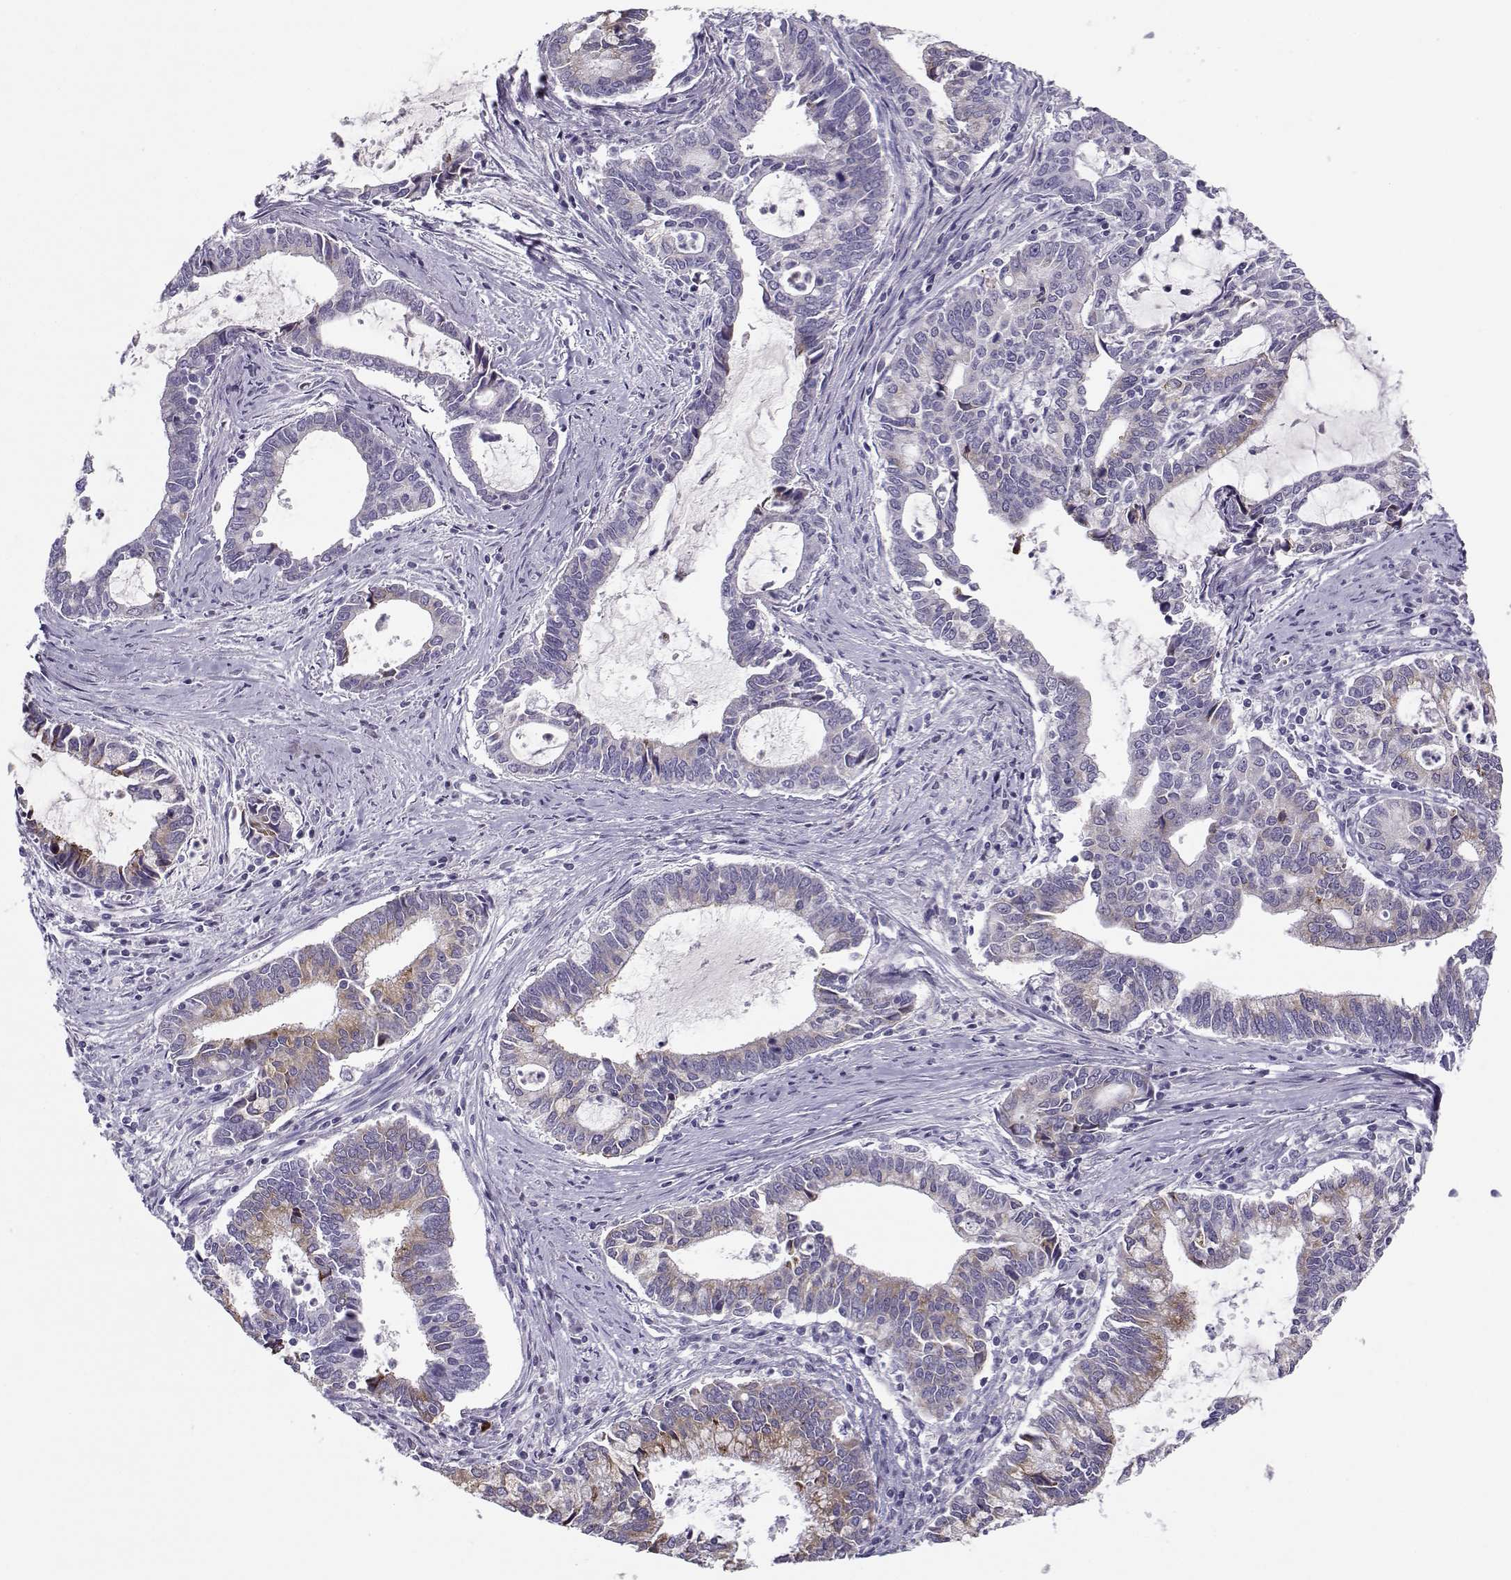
{"staining": {"intensity": "weak", "quantity": "<25%", "location": "cytoplasmic/membranous"}, "tissue": "cervical cancer", "cell_type": "Tumor cells", "image_type": "cancer", "snomed": [{"axis": "morphology", "description": "Adenocarcinoma, NOS"}, {"axis": "topography", "description": "Cervix"}], "caption": "An IHC photomicrograph of cervical cancer (adenocarcinoma) is shown. There is no staining in tumor cells of cervical cancer (adenocarcinoma). Nuclei are stained in blue.", "gene": "CFAP77", "patient": {"sex": "female", "age": 42}}